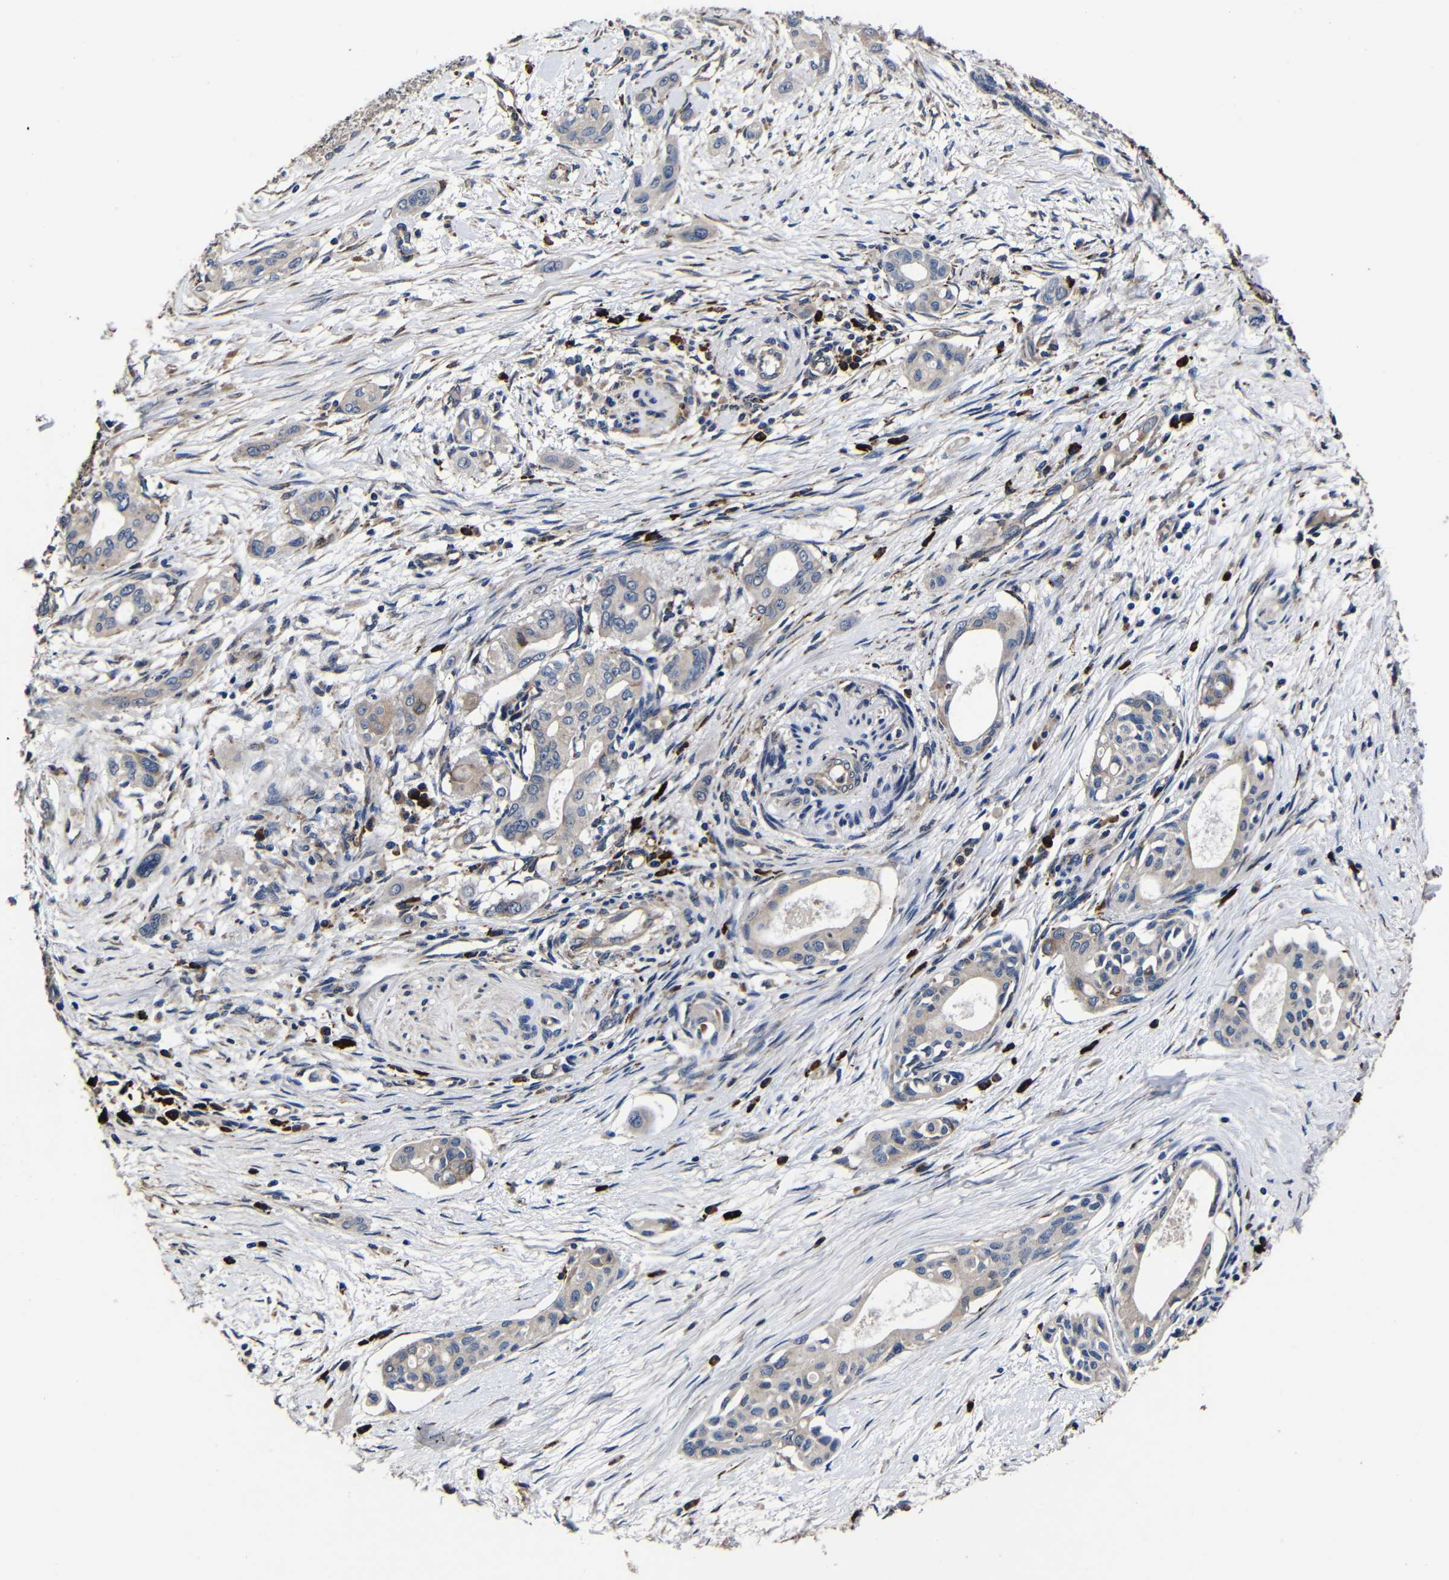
{"staining": {"intensity": "weak", "quantity": "25%-75%", "location": "cytoplasmic/membranous"}, "tissue": "pancreatic cancer", "cell_type": "Tumor cells", "image_type": "cancer", "snomed": [{"axis": "morphology", "description": "Adenocarcinoma, NOS"}, {"axis": "topography", "description": "Pancreas"}], "caption": "A photomicrograph of human adenocarcinoma (pancreatic) stained for a protein demonstrates weak cytoplasmic/membranous brown staining in tumor cells. Immunohistochemistry stains the protein of interest in brown and the nuclei are stained blue.", "gene": "SCN9A", "patient": {"sex": "female", "age": 60}}